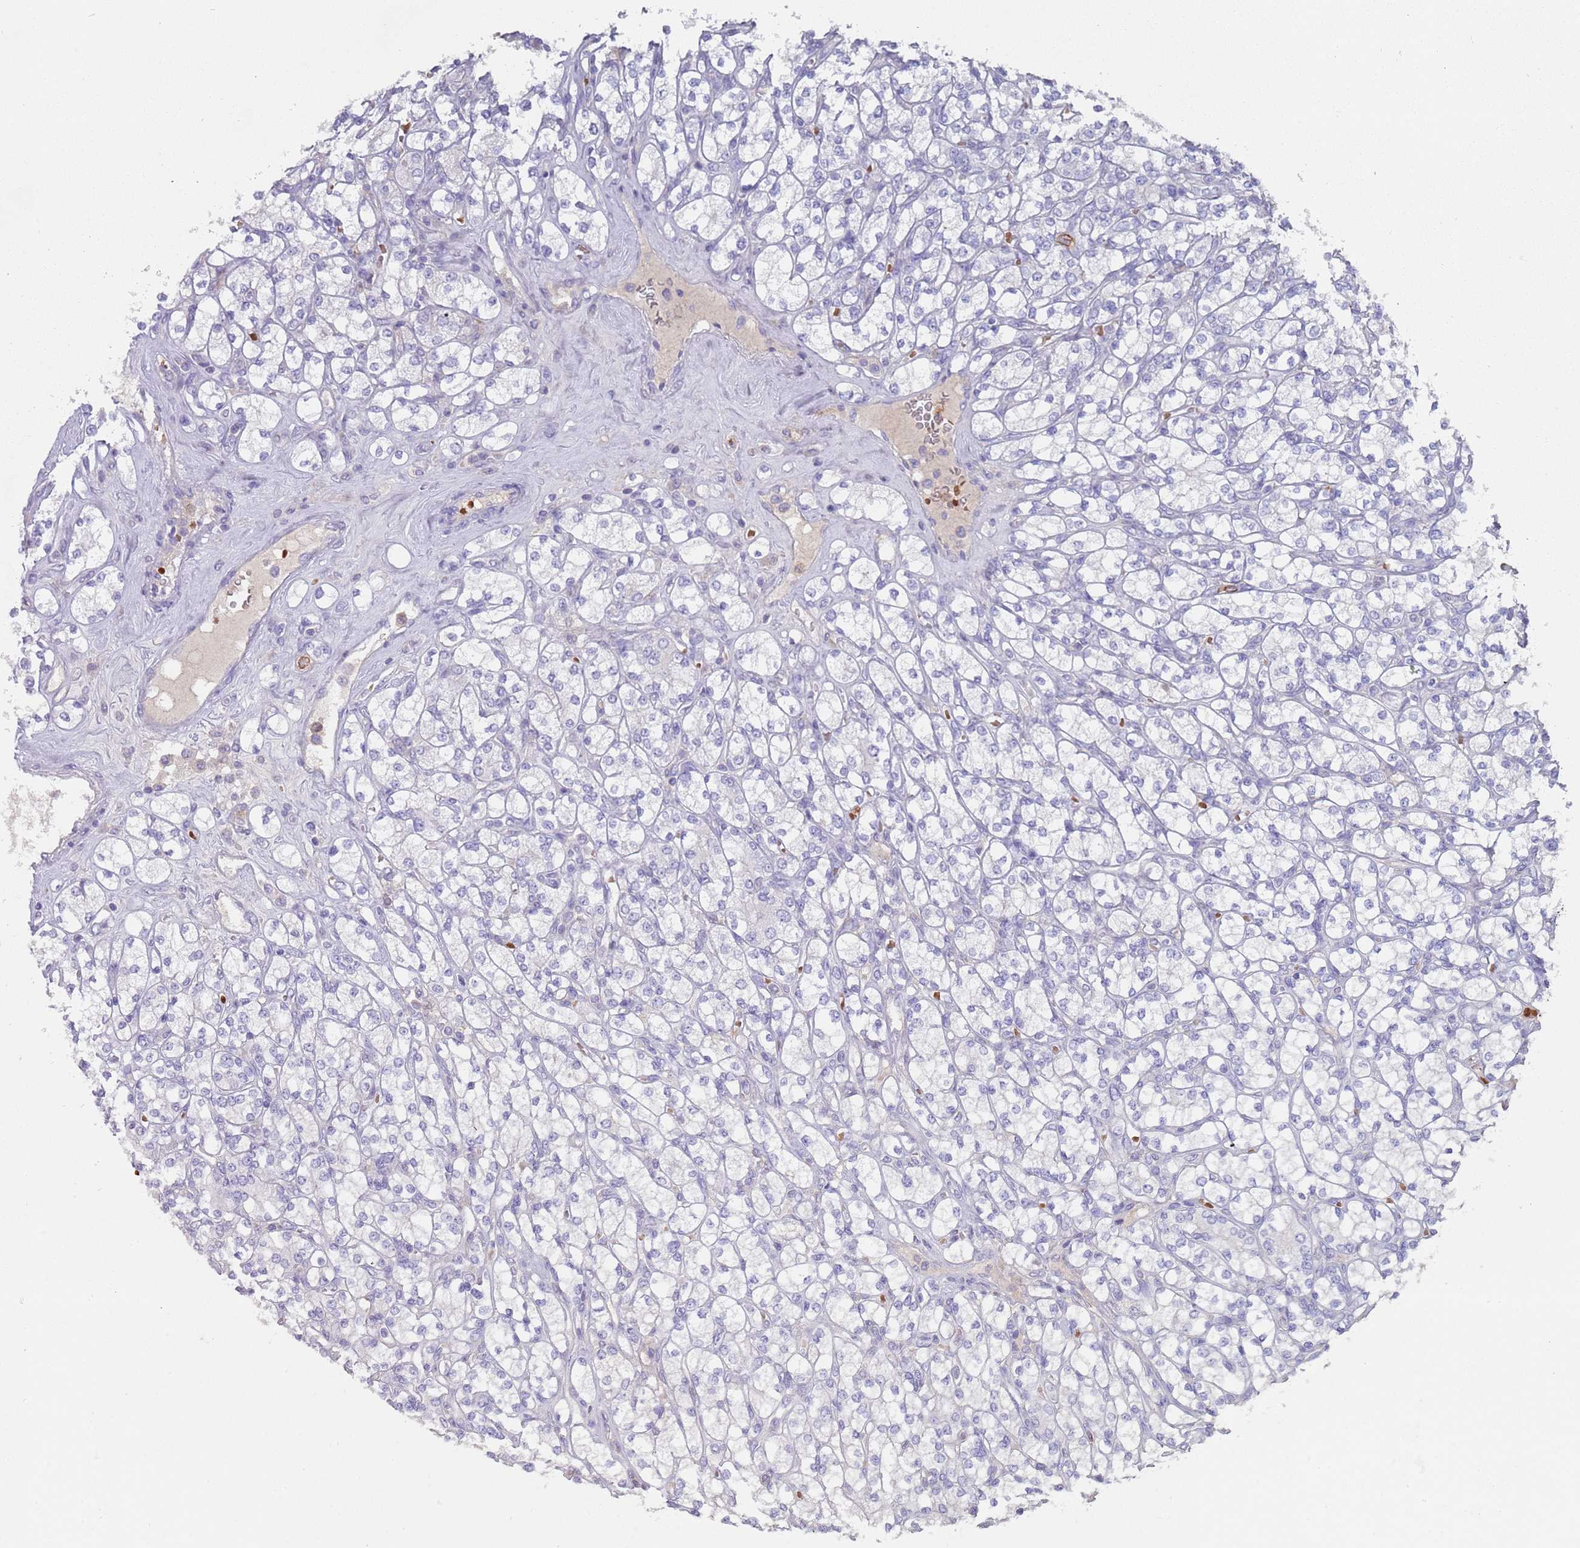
{"staining": {"intensity": "negative", "quantity": "none", "location": "none"}, "tissue": "renal cancer", "cell_type": "Tumor cells", "image_type": "cancer", "snomed": [{"axis": "morphology", "description": "Adenocarcinoma, NOS"}, {"axis": "topography", "description": "Kidney"}], "caption": "Human renal cancer (adenocarcinoma) stained for a protein using immunohistochemistry (IHC) exhibits no expression in tumor cells.", "gene": "TMEM251", "patient": {"sex": "male", "age": 77}}